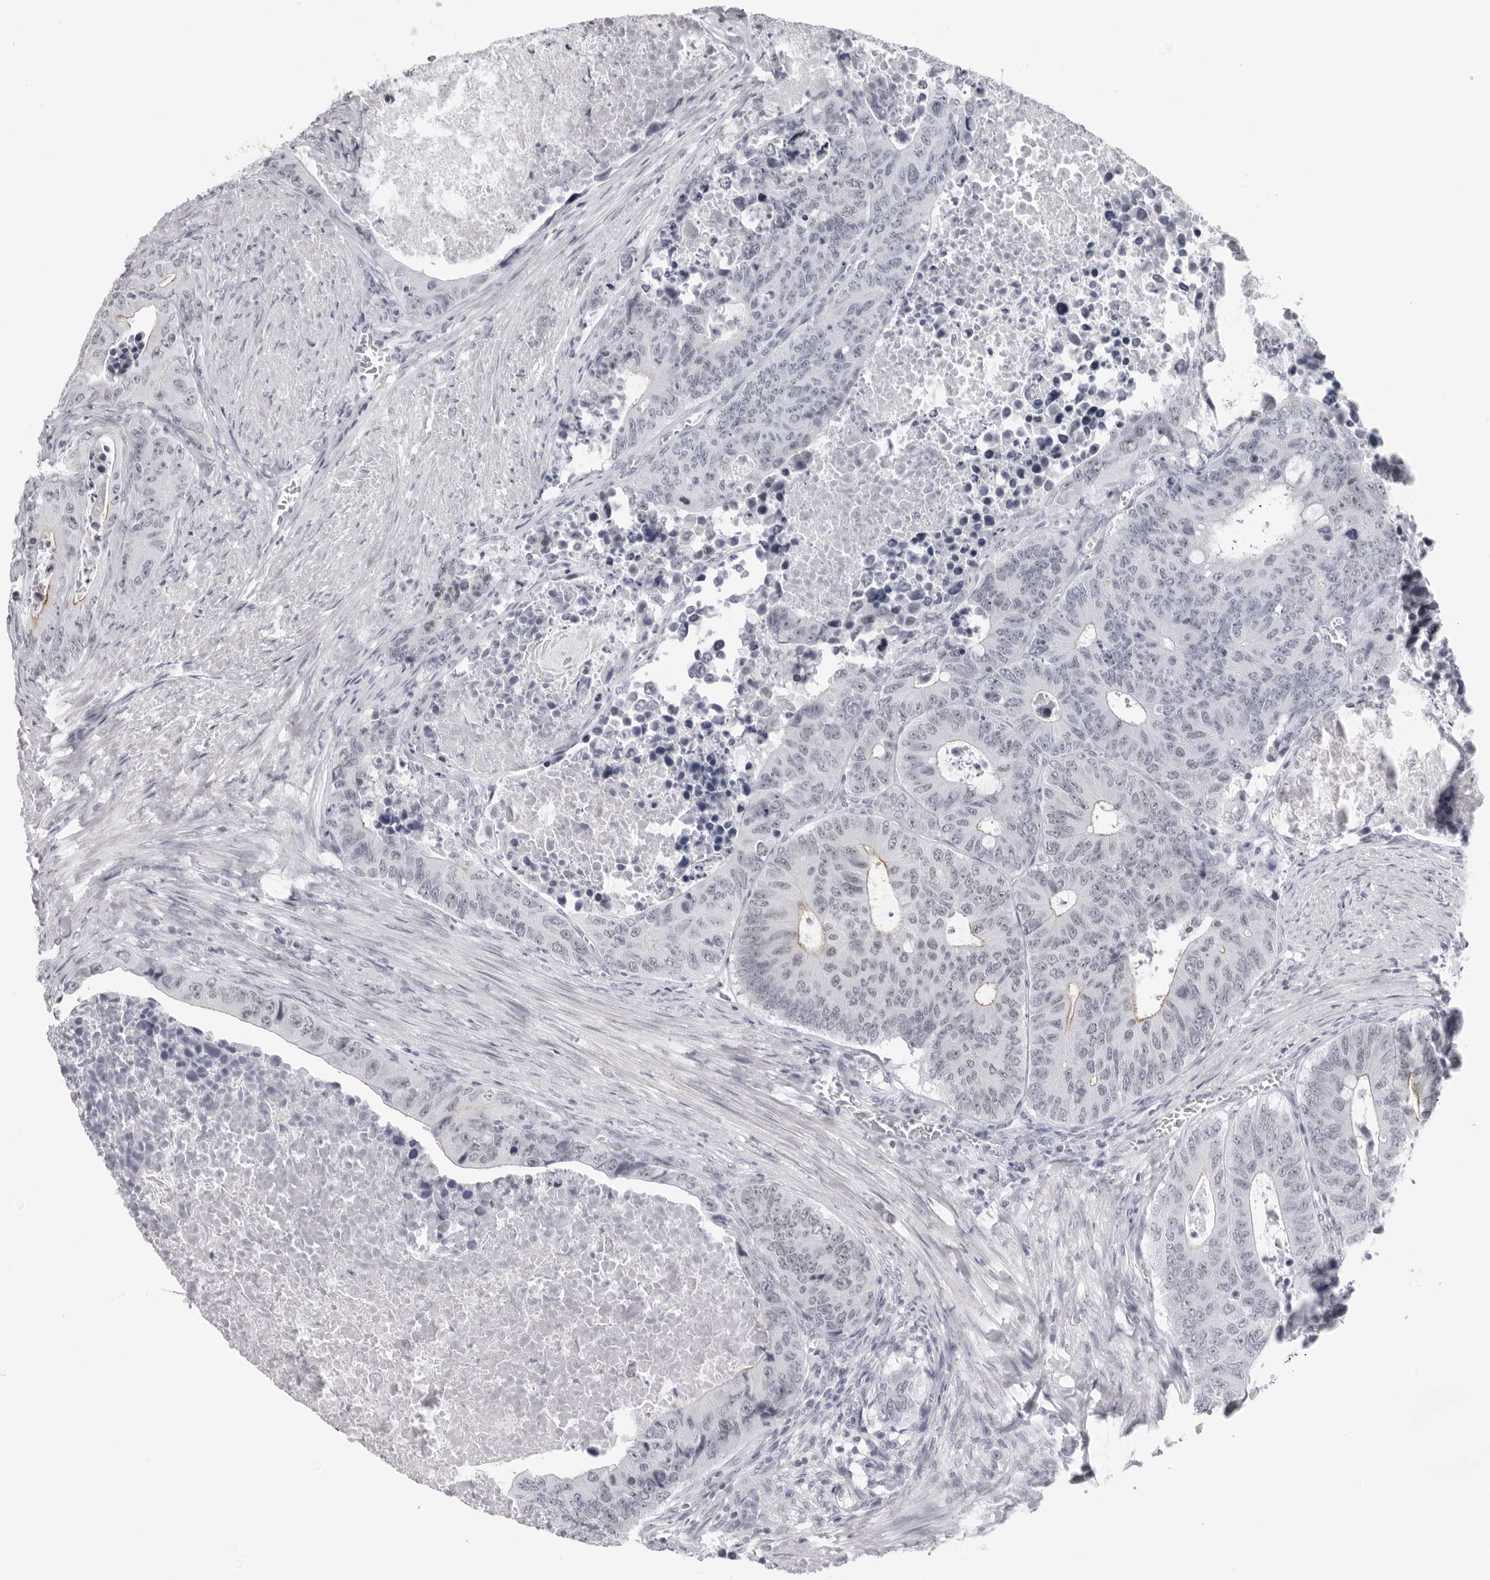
{"staining": {"intensity": "negative", "quantity": "none", "location": "none"}, "tissue": "colorectal cancer", "cell_type": "Tumor cells", "image_type": "cancer", "snomed": [{"axis": "morphology", "description": "Adenocarcinoma, NOS"}, {"axis": "topography", "description": "Colon"}], "caption": "Tumor cells are negative for protein expression in human colorectal cancer. The staining is performed using DAB (3,3'-diaminobenzidine) brown chromogen with nuclei counter-stained in using hematoxylin.", "gene": "ESPN", "patient": {"sex": "male", "age": 87}}